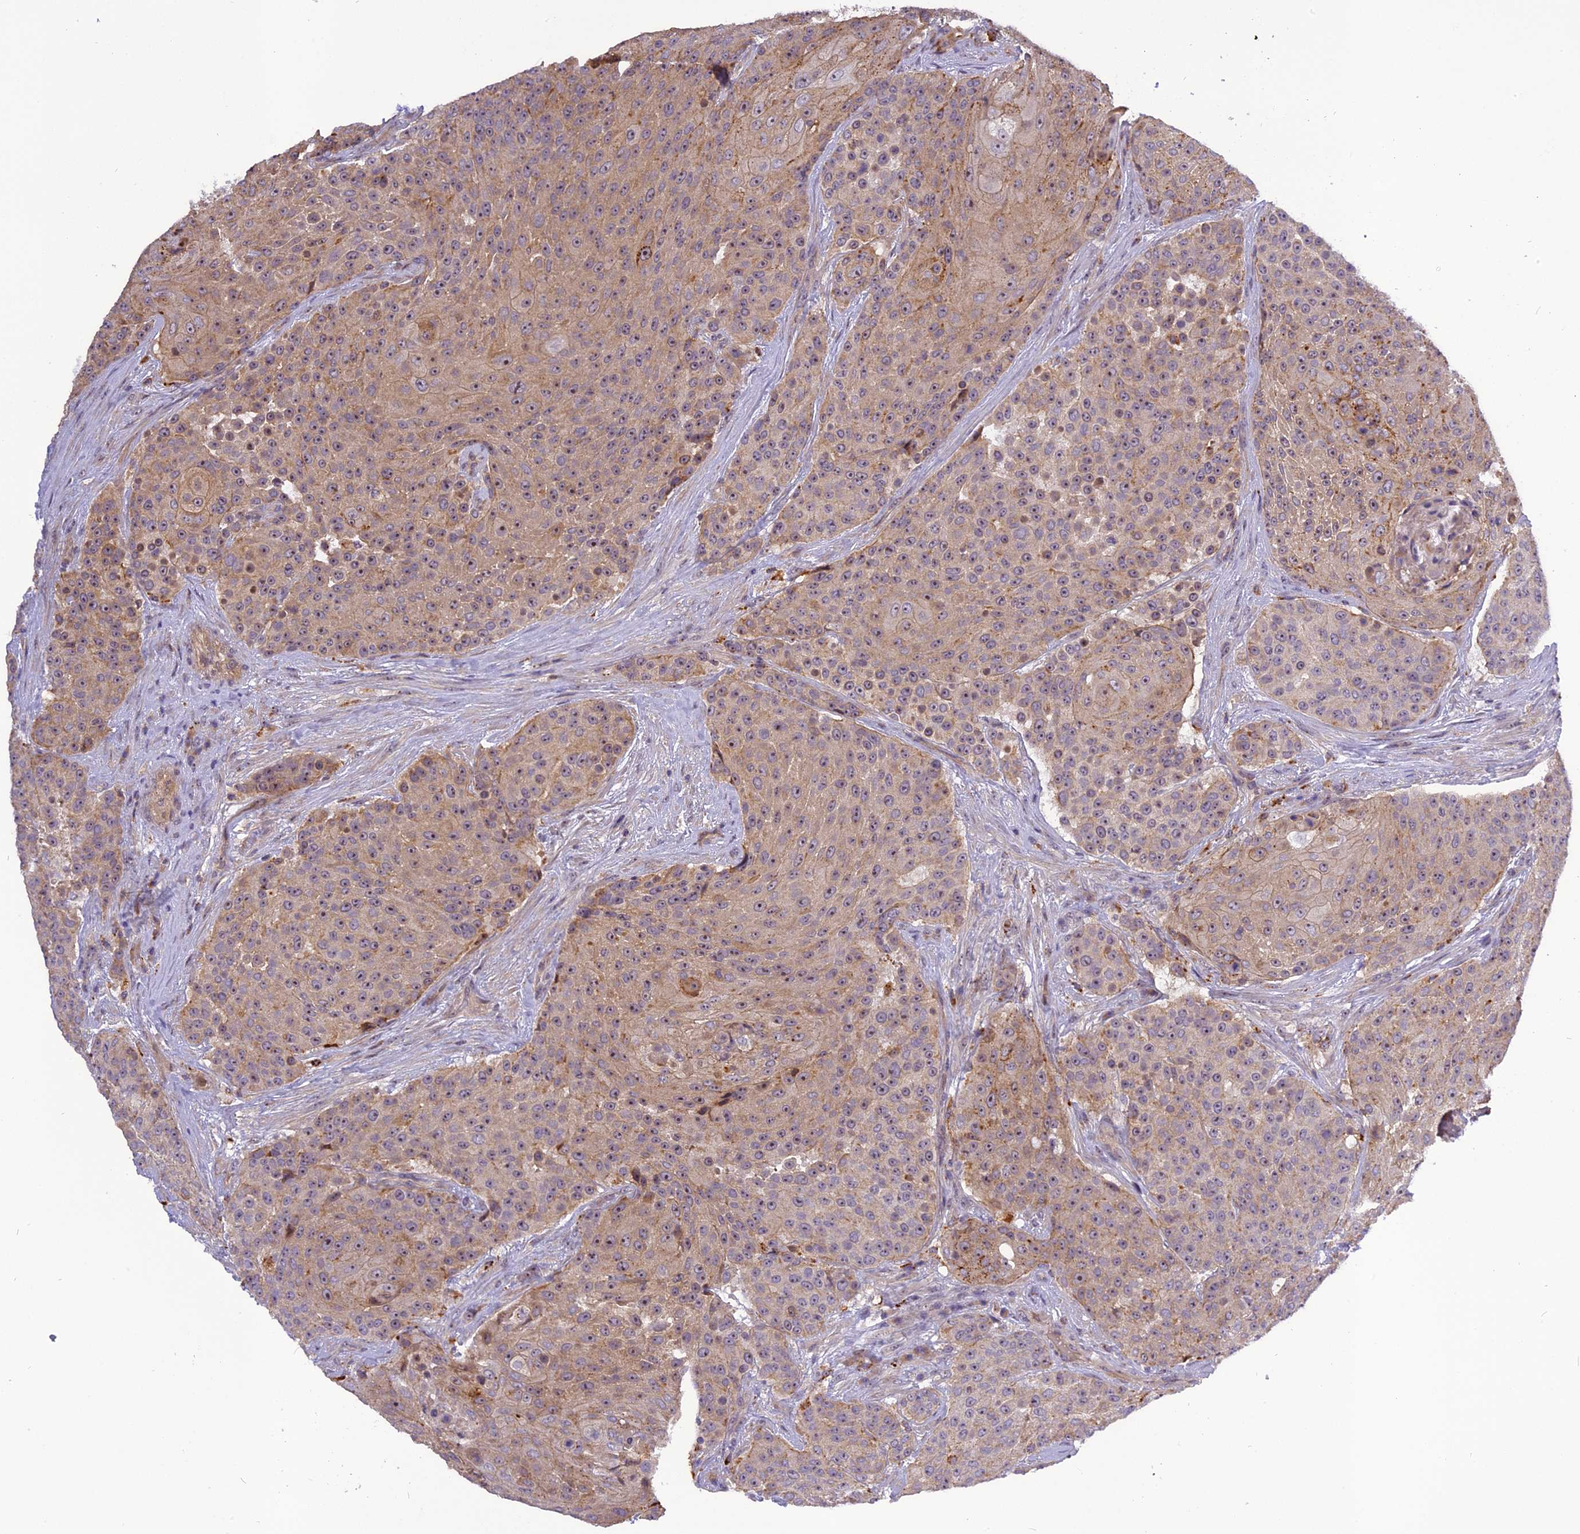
{"staining": {"intensity": "weak", "quantity": "25%-75%", "location": "cytoplasmic/membranous"}, "tissue": "urothelial cancer", "cell_type": "Tumor cells", "image_type": "cancer", "snomed": [{"axis": "morphology", "description": "Urothelial carcinoma, High grade"}, {"axis": "topography", "description": "Urinary bladder"}], "caption": "Protein expression analysis of human urothelial carcinoma (high-grade) reveals weak cytoplasmic/membranous staining in about 25%-75% of tumor cells.", "gene": "FNIP2", "patient": {"sex": "female", "age": 63}}